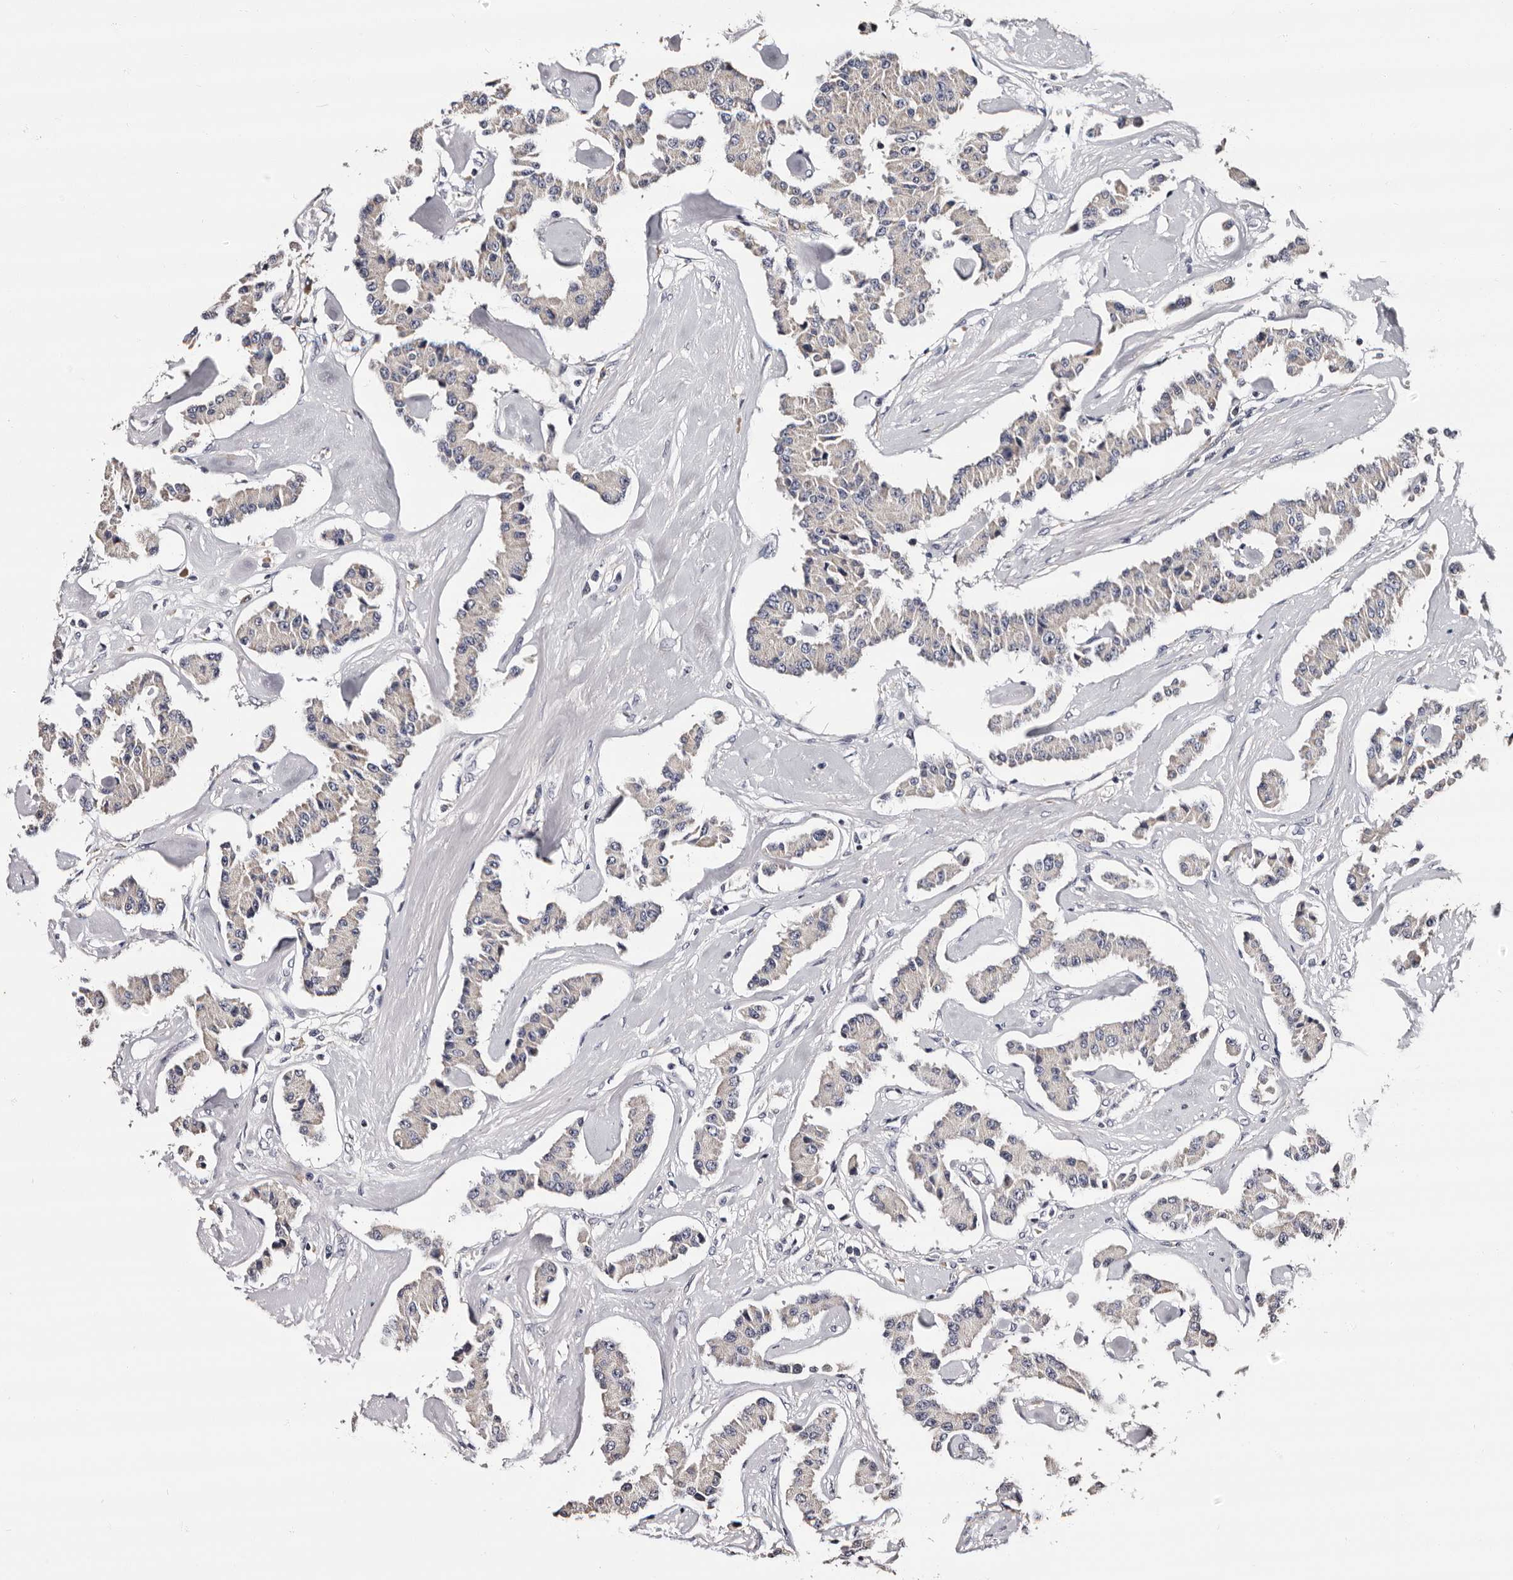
{"staining": {"intensity": "negative", "quantity": "none", "location": "none"}, "tissue": "carcinoid", "cell_type": "Tumor cells", "image_type": "cancer", "snomed": [{"axis": "morphology", "description": "Carcinoid, malignant, NOS"}, {"axis": "topography", "description": "Pancreas"}], "caption": "High power microscopy histopathology image of an immunohistochemistry photomicrograph of carcinoid, revealing no significant positivity in tumor cells.", "gene": "TAF4B", "patient": {"sex": "male", "age": 41}}